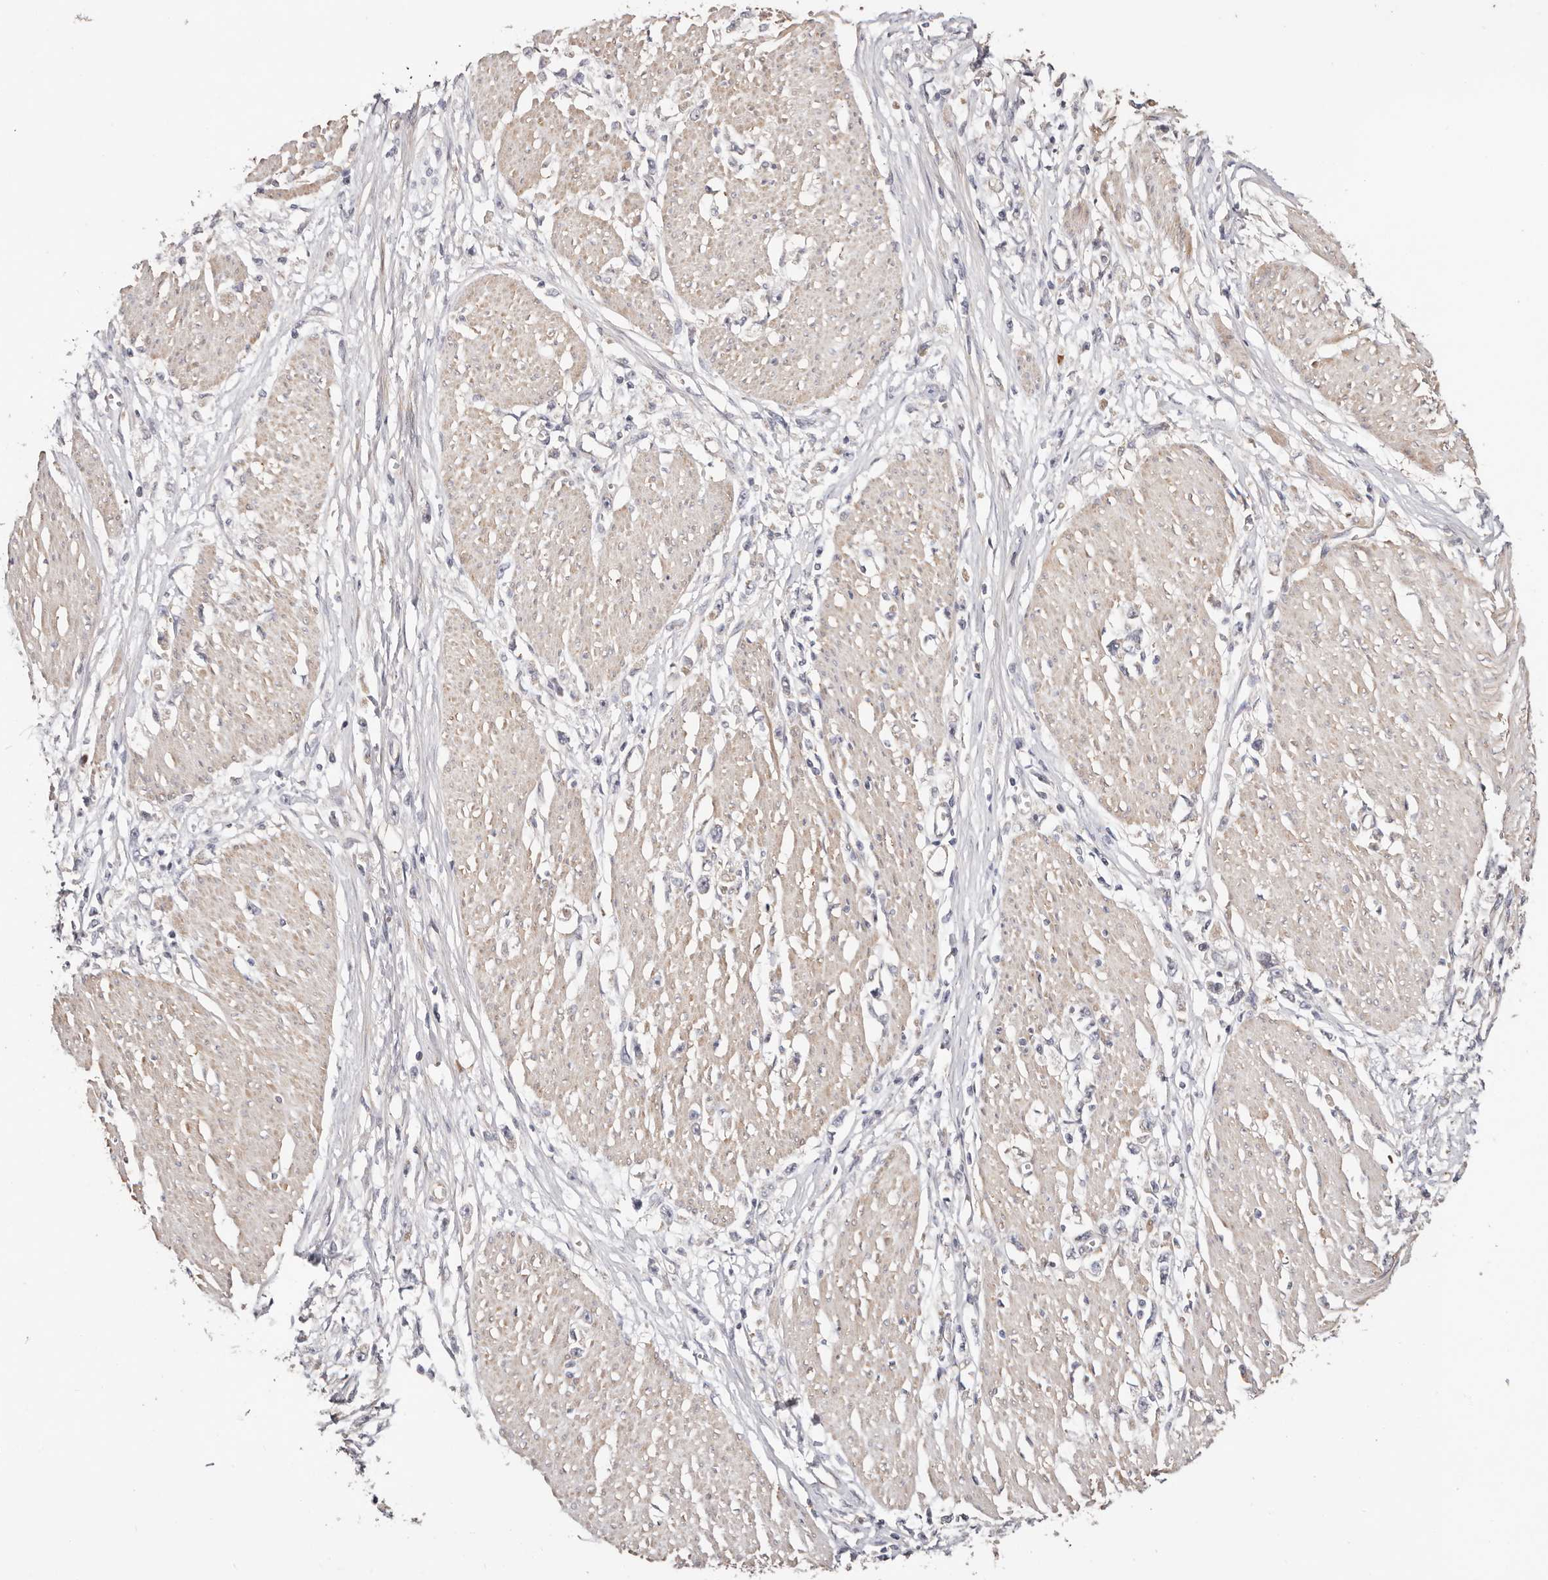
{"staining": {"intensity": "negative", "quantity": "none", "location": "none"}, "tissue": "stomach cancer", "cell_type": "Tumor cells", "image_type": "cancer", "snomed": [{"axis": "morphology", "description": "Adenocarcinoma, NOS"}, {"axis": "topography", "description": "Stomach"}], "caption": "Immunohistochemistry (IHC) histopathology image of neoplastic tissue: human adenocarcinoma (stomach) stained with DAB reveals no significant protein staining in tumor cells.", "gene": "MACF1", "patient": {"sex": "female", "age": 59}}